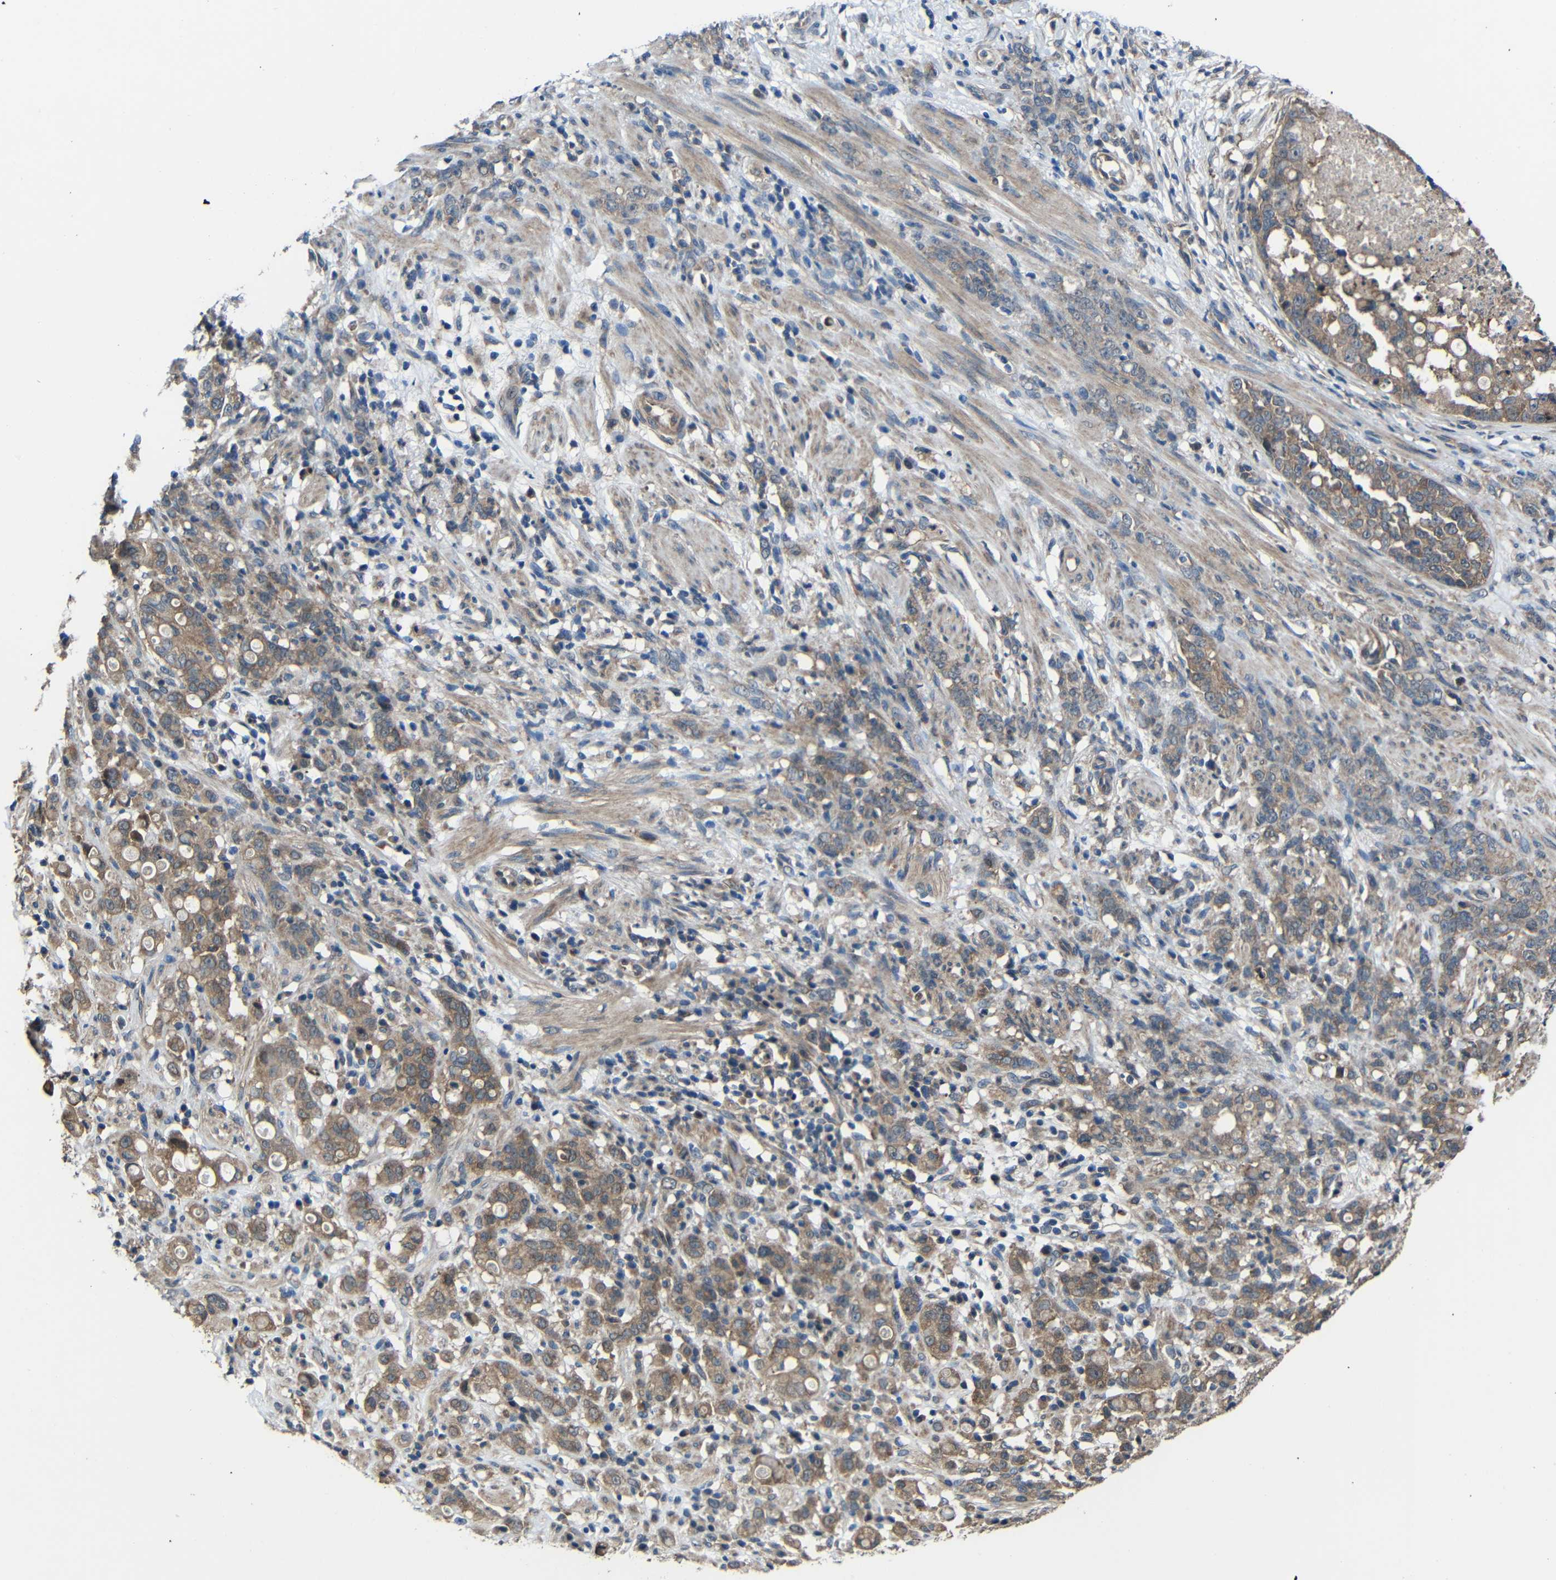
{"staining": {"intensity": "moderate", "quantity": ">75%", "location": "cytoplasmic/membranous"}, "tissue": "stomach cancer", "cell_type": "Tumor cells", "image_type": "cancer", "snomed": [{"axis": "morphology", "description": "Adenocarcinoma, NOS"}, {"axis": "topography", "description": "Stomach, lower"}], "caption": "Protein staining of stomach adenocarcinoma tissue displays moderate cytoplasmic/membranous positivity in approximately >75% of tumor cells.", "gene": "CHST9", "patient": {"sex": "male", "age": 88}}